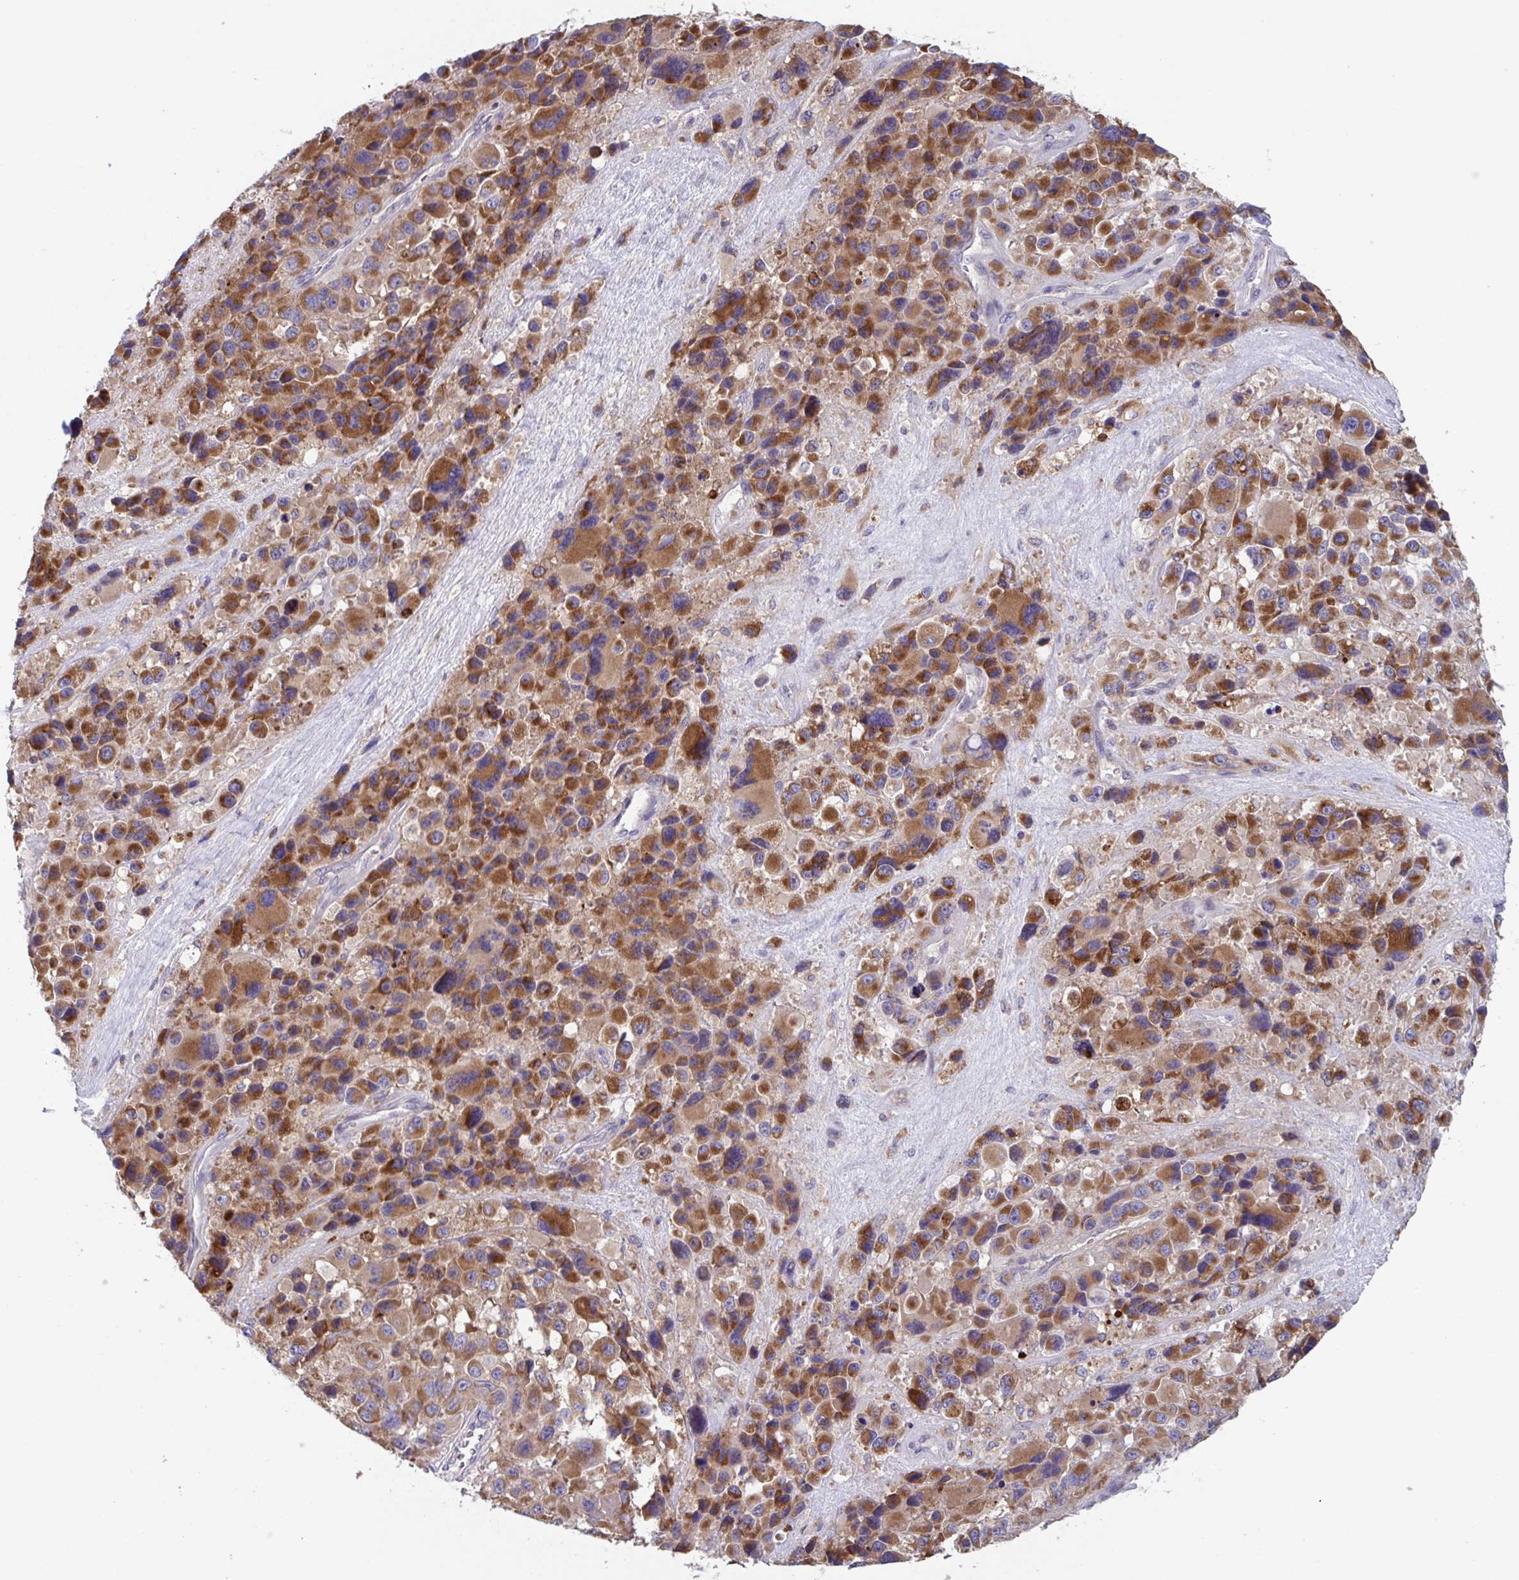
{"staining": {"intensity": "moderate", "quantity": ">75%", "location": "cytoplasmic/membranous"}, "tissue": "melanoma", "cell_type": "Tumor cells", "image_type": "cancer", "snomed": [{"axis": "morphology", "description": "Malignant melanoma, Metastatic site"}, {"axis": "topography", "description": "Lymph node"}], "caption": "About >75% of tumor cells in malignant melanoma (metastatic site) reveal moderate cytoplasmic/membranous protein positivity as visualized by brown immunohistochemical staining.", "gene": "NIPSNAP1", "patient": {"sex": "female", "age": 65}}